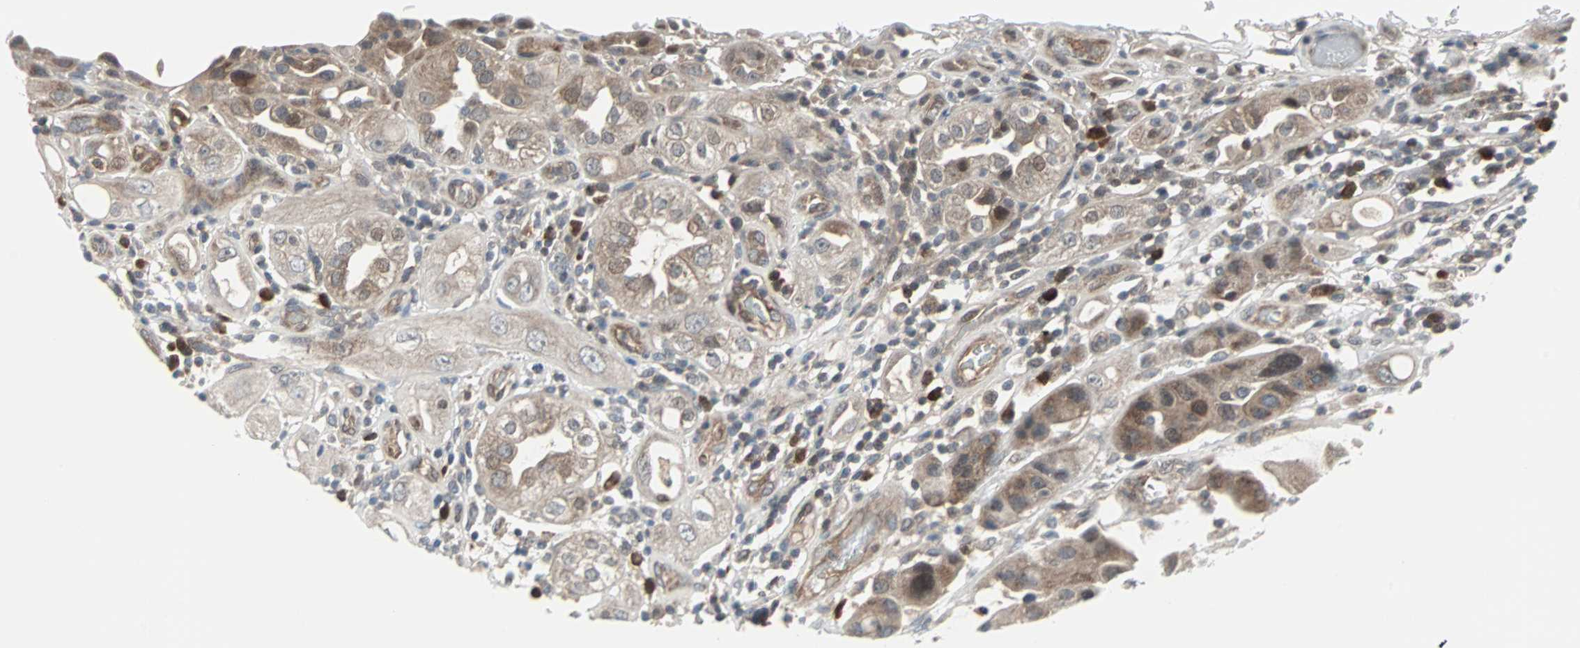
{"staining": {"intensity": "moderate", "quantity": "<25%", "location": "cytoplasmic/membranous,nuclear"}, "tissue": "urothelial cancer", "cell_type": "Tumor cells", "image_type": "cancer", "snomed": [{"axis": "morphology", "description": "Urothelial carcinoma, High grade"}, {"axis": "topography", "description": "Urinary bladder"}], "caption": "Protein staining displays moderate cytoplasmic/membranous and nuclear staining in about <25% of tumor cells in urothelial cancer.", "gene": "CASP3", "patient": {"sex": "female", "age": 64}}